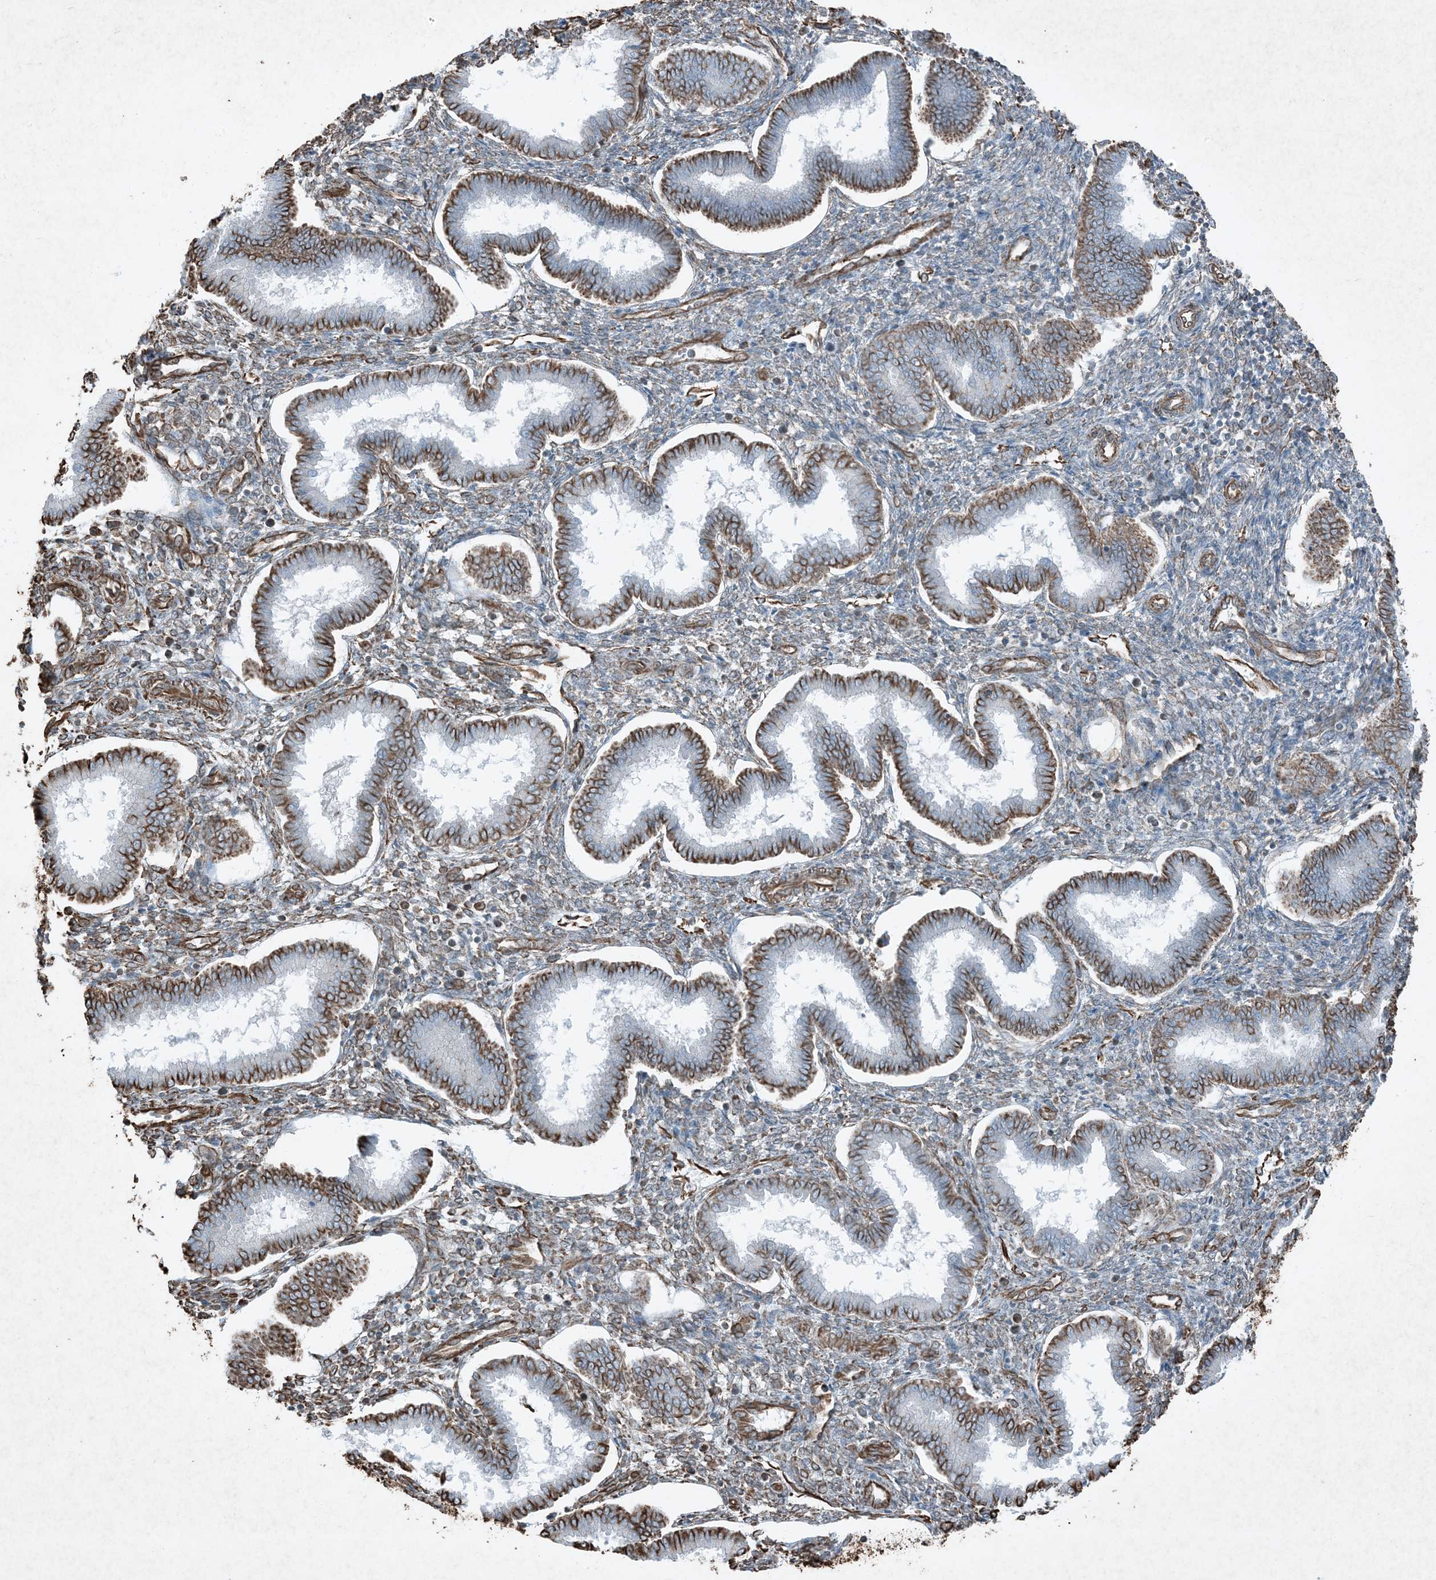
{"staining": {"intensity": "strong", "quantity": "25%-75%", "location": "cytoplasmic/membranous"}, "tissue": "endometrium", "cell_type": "Cells in endometrial stroma", "image_type": "normal", "snomed": [{"axis": "morphology", "description": "Normal tissue, NOS"}, {"axis": "topography", "description": "Endometrium"}], "caption": "Strong cytoplasmic/membranous expression for a protein is present in about 25%-75% of cells in endometrial stroma of benign endometrium using immunohistochemistry.", "gene": "RYK", "patient": {"sex": "female", "age": 24}}